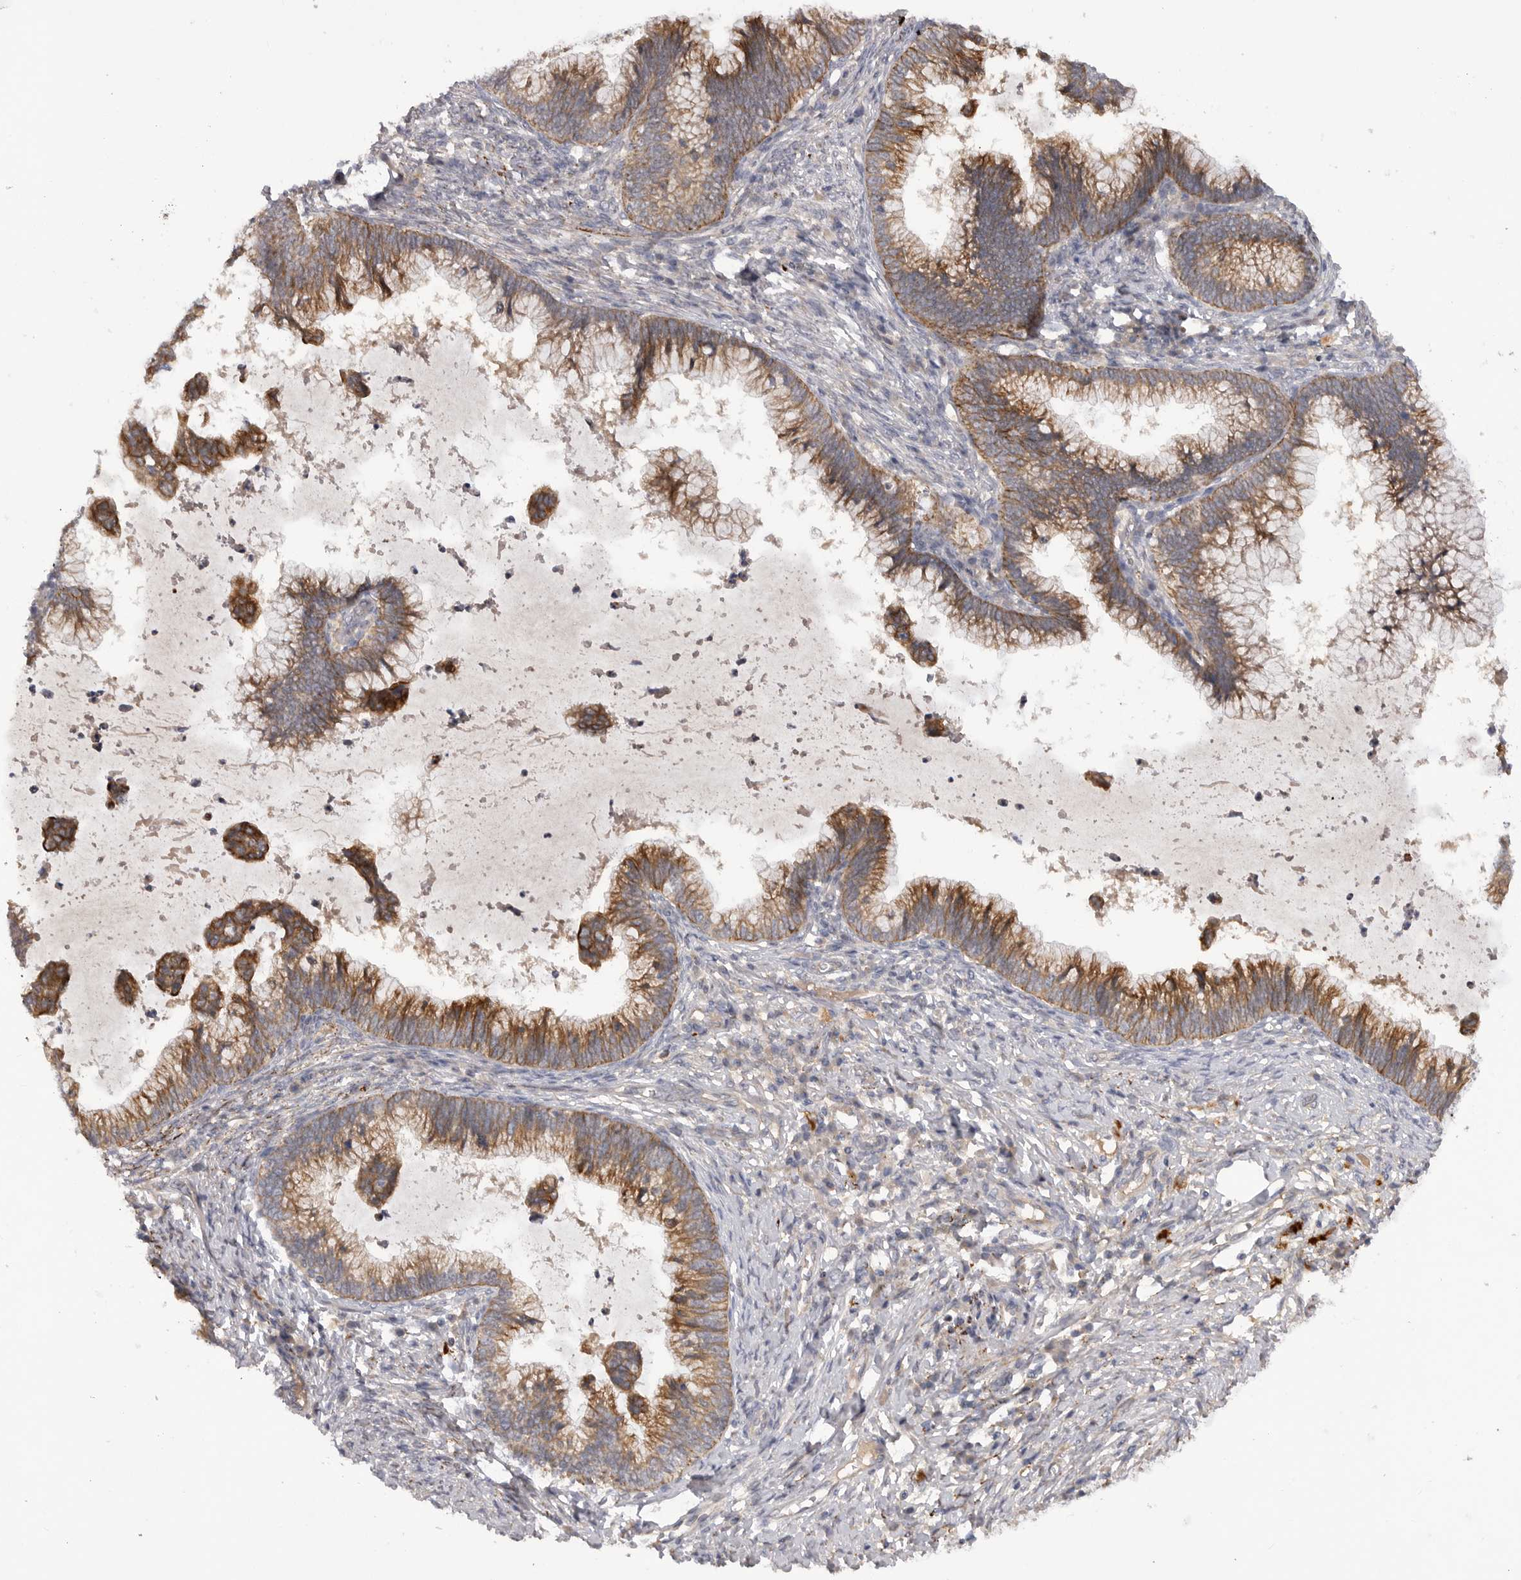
{"staining": {"intensity": "moderate", "quantity": ">75%", "location": "cytoplasmic/membranous"}, "tissue": "cervical cancer", "cell_type": "Tumor cells", "image_type": "cancer", "snomed": [{"axis": "morphology", "description": "Adenocarcinoma, NOS"}, {"axis": "topography", "description": "Cervix"}], "caption": "Protein staining shows moderate cytoplasmic/membranous positivity in approximately >75% of tumor cells in adenocarcinoma (cervical).", "gene": "DHDDS", "patient": {"sex": "female", "age": 36}}